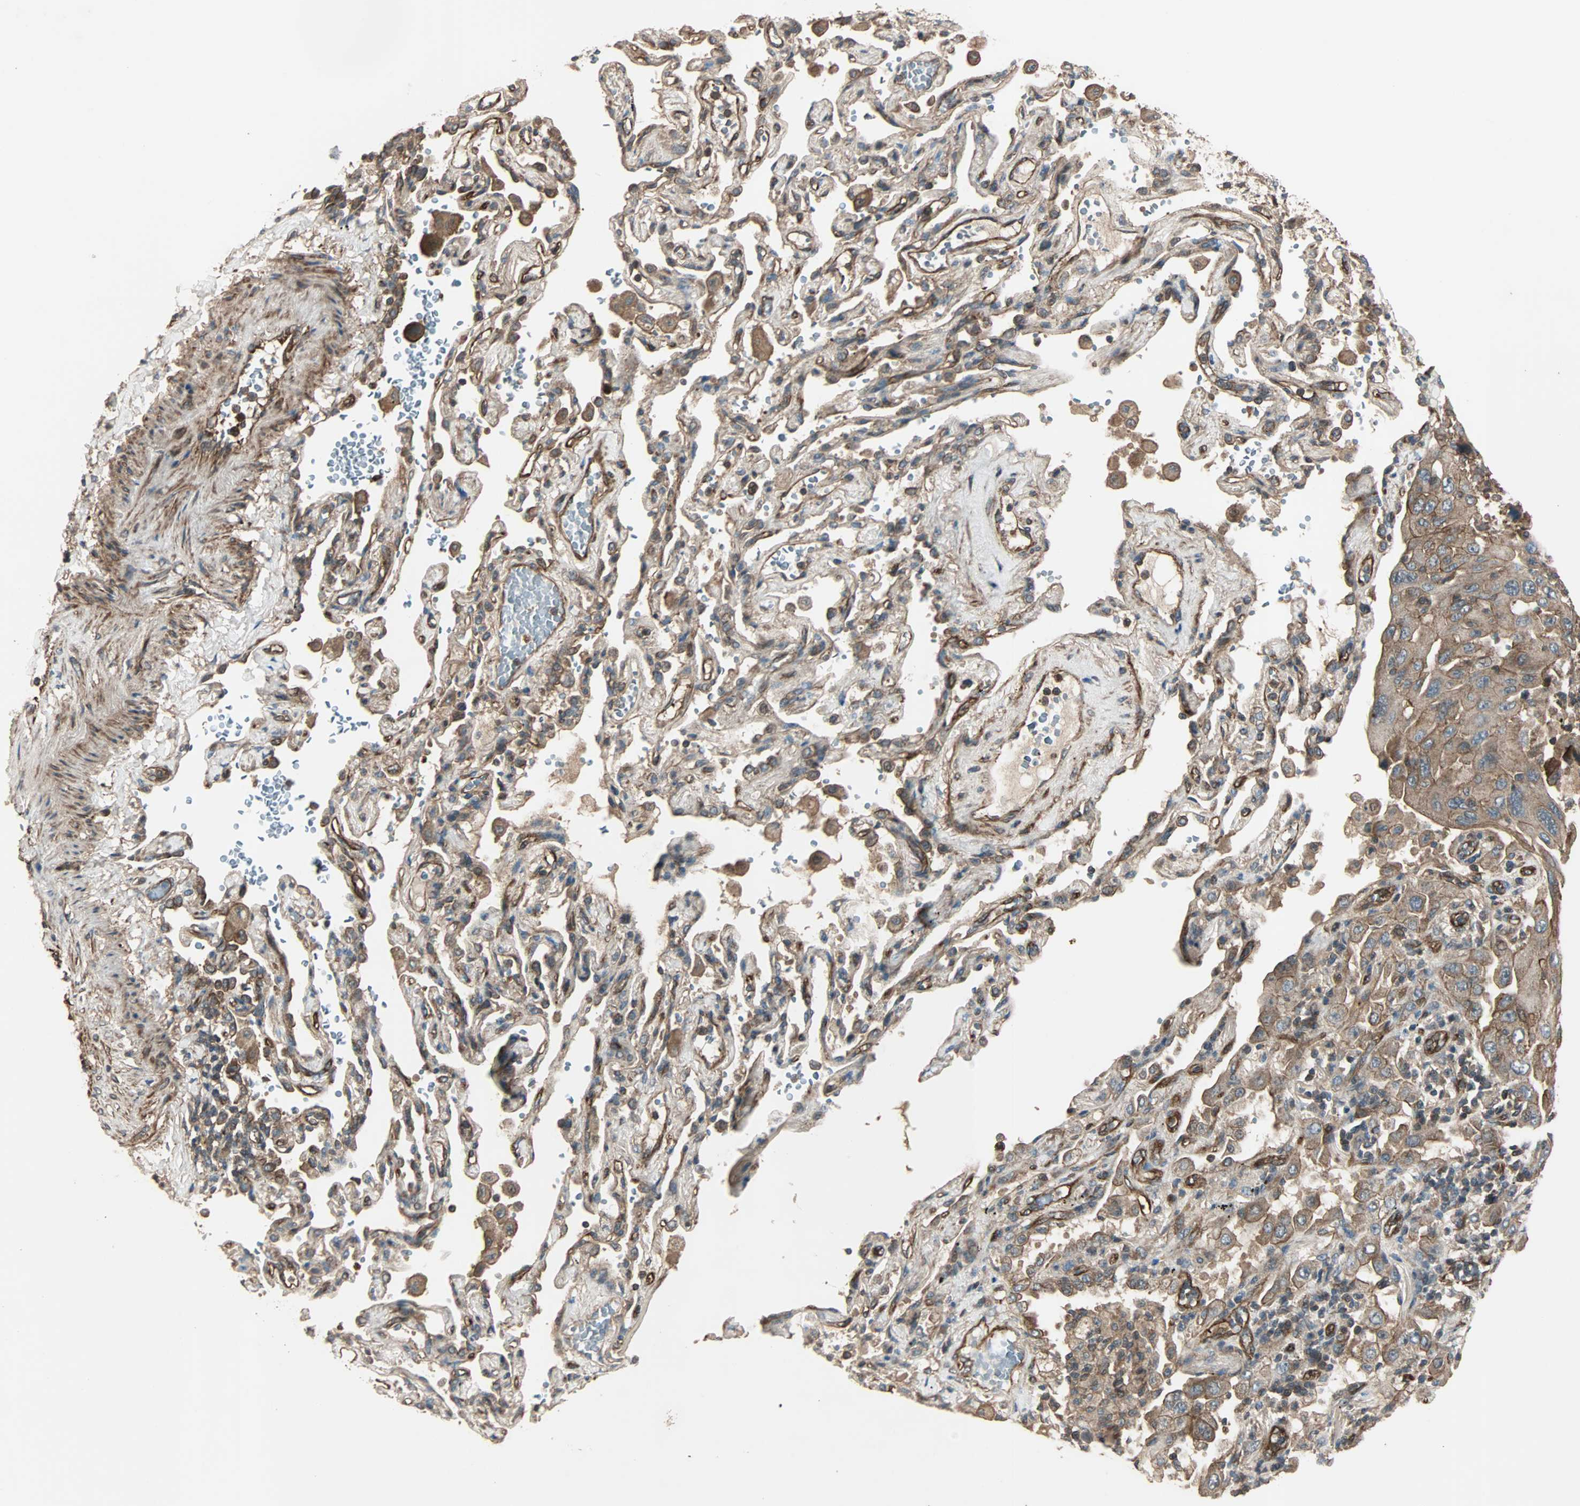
{"staining": {"intensity": "moderate", "quantity": ">75%", "location": "cytoplasmic/membranous"}, "tissue": "lung cancer", "cell_type": "Tumor cells", "image_type": "cancer", "snomed": [{"axis": "morphology", "description": "Adenocarcinoma, NOS"}, {"axis": "topography", "description": "Lung"}], "caption": "A photomicrograph of lung adenocarcinoma stained for a protein reveals moderate cytoplasmic/membranous brown staining in tumor cells.", "gene": "GCK", "patient": {"sex": "female", "age": 65}}